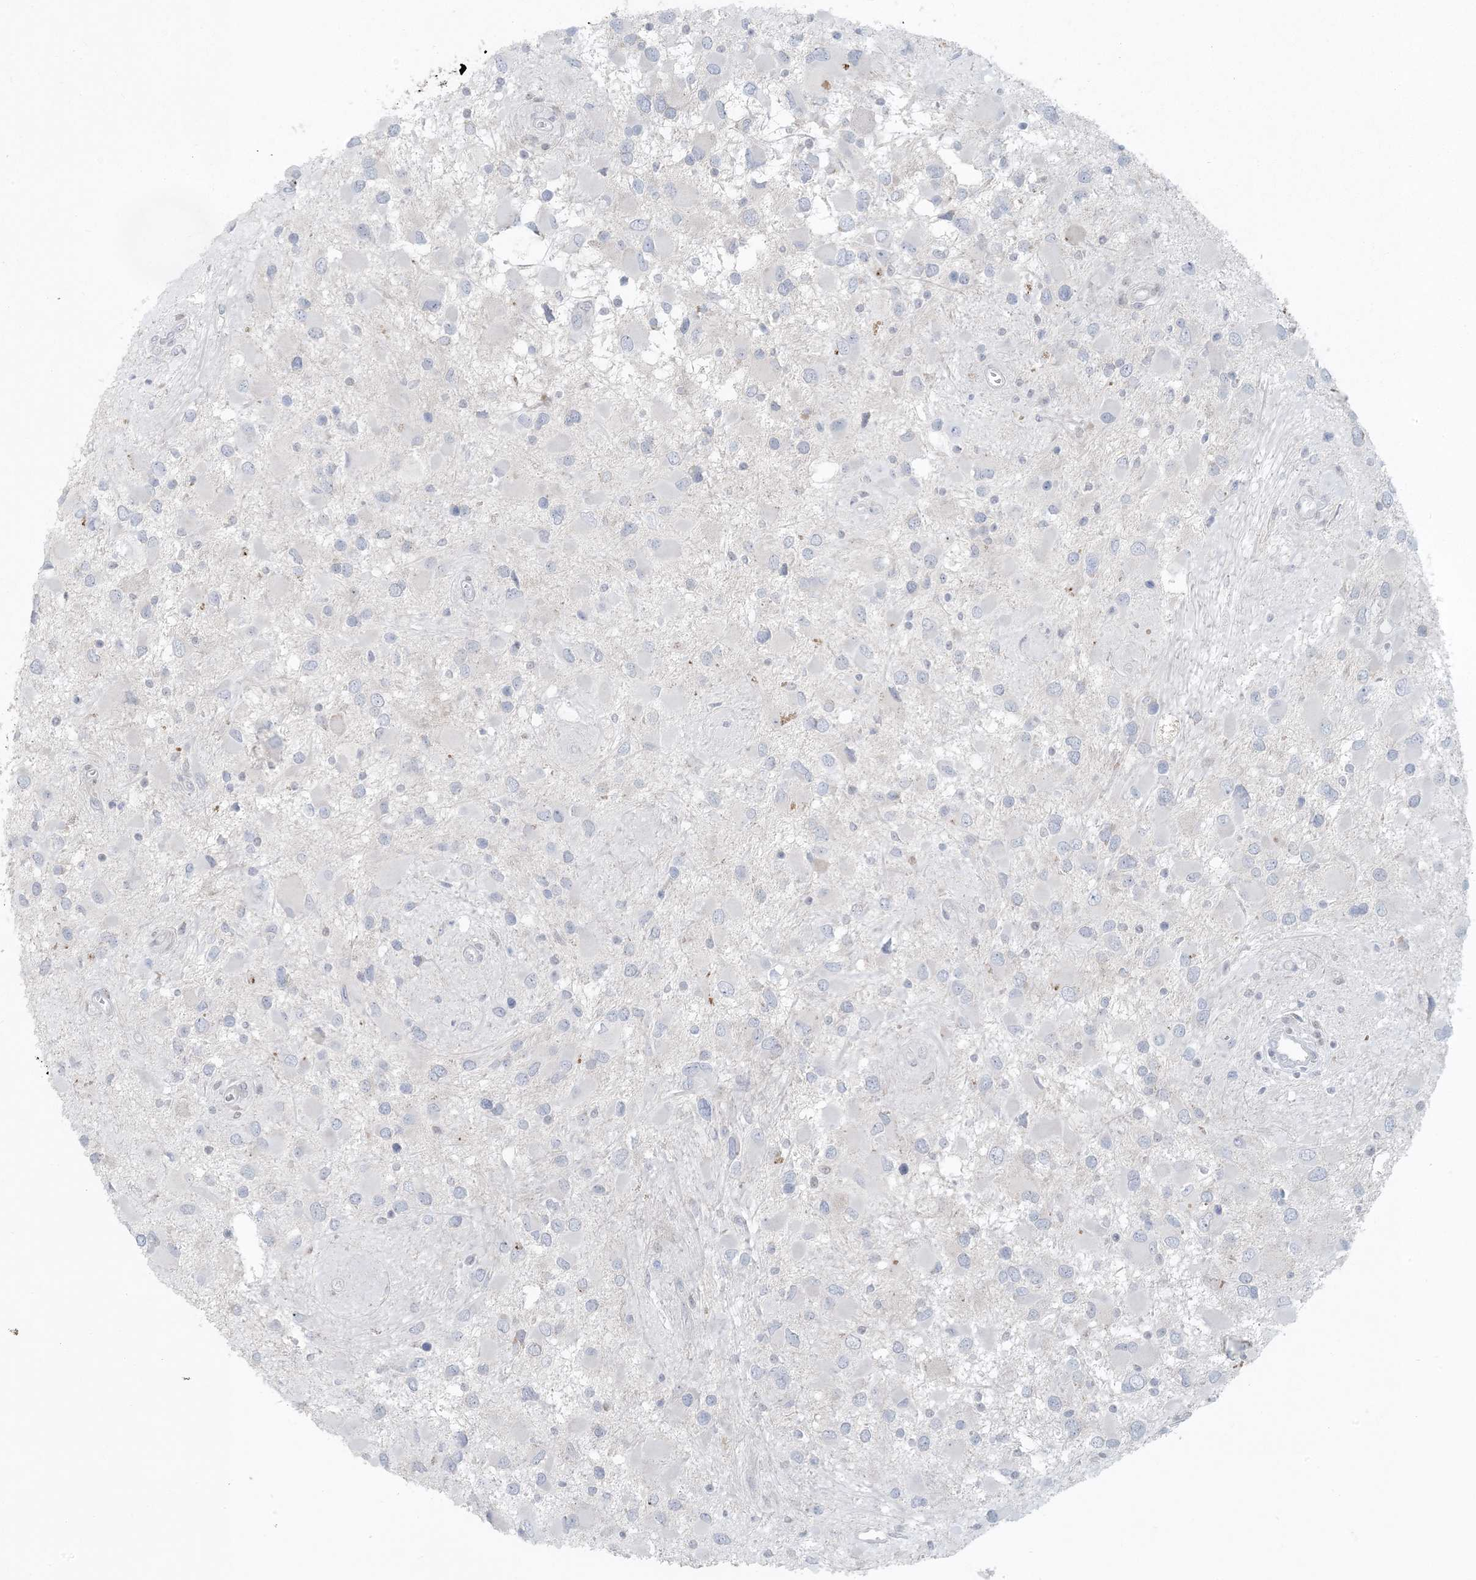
{"staining": {"intensity": "negative", "quantity": "none", "location": "none"}, "tissue": "glioma", "cell_type": "Tumor cells", "image_type": "cancer", "snomed": [{"axis": "morphology", "description": "Glioma, malignant, High grade"}, {"axis": "topography", "description": "Brain"}], "caption": "This is an IHC micrograph of glioma. There is no expression in tumor cells.", "gene": "CTDNEP1", "patient": {"sex": "male", "age": 53}}